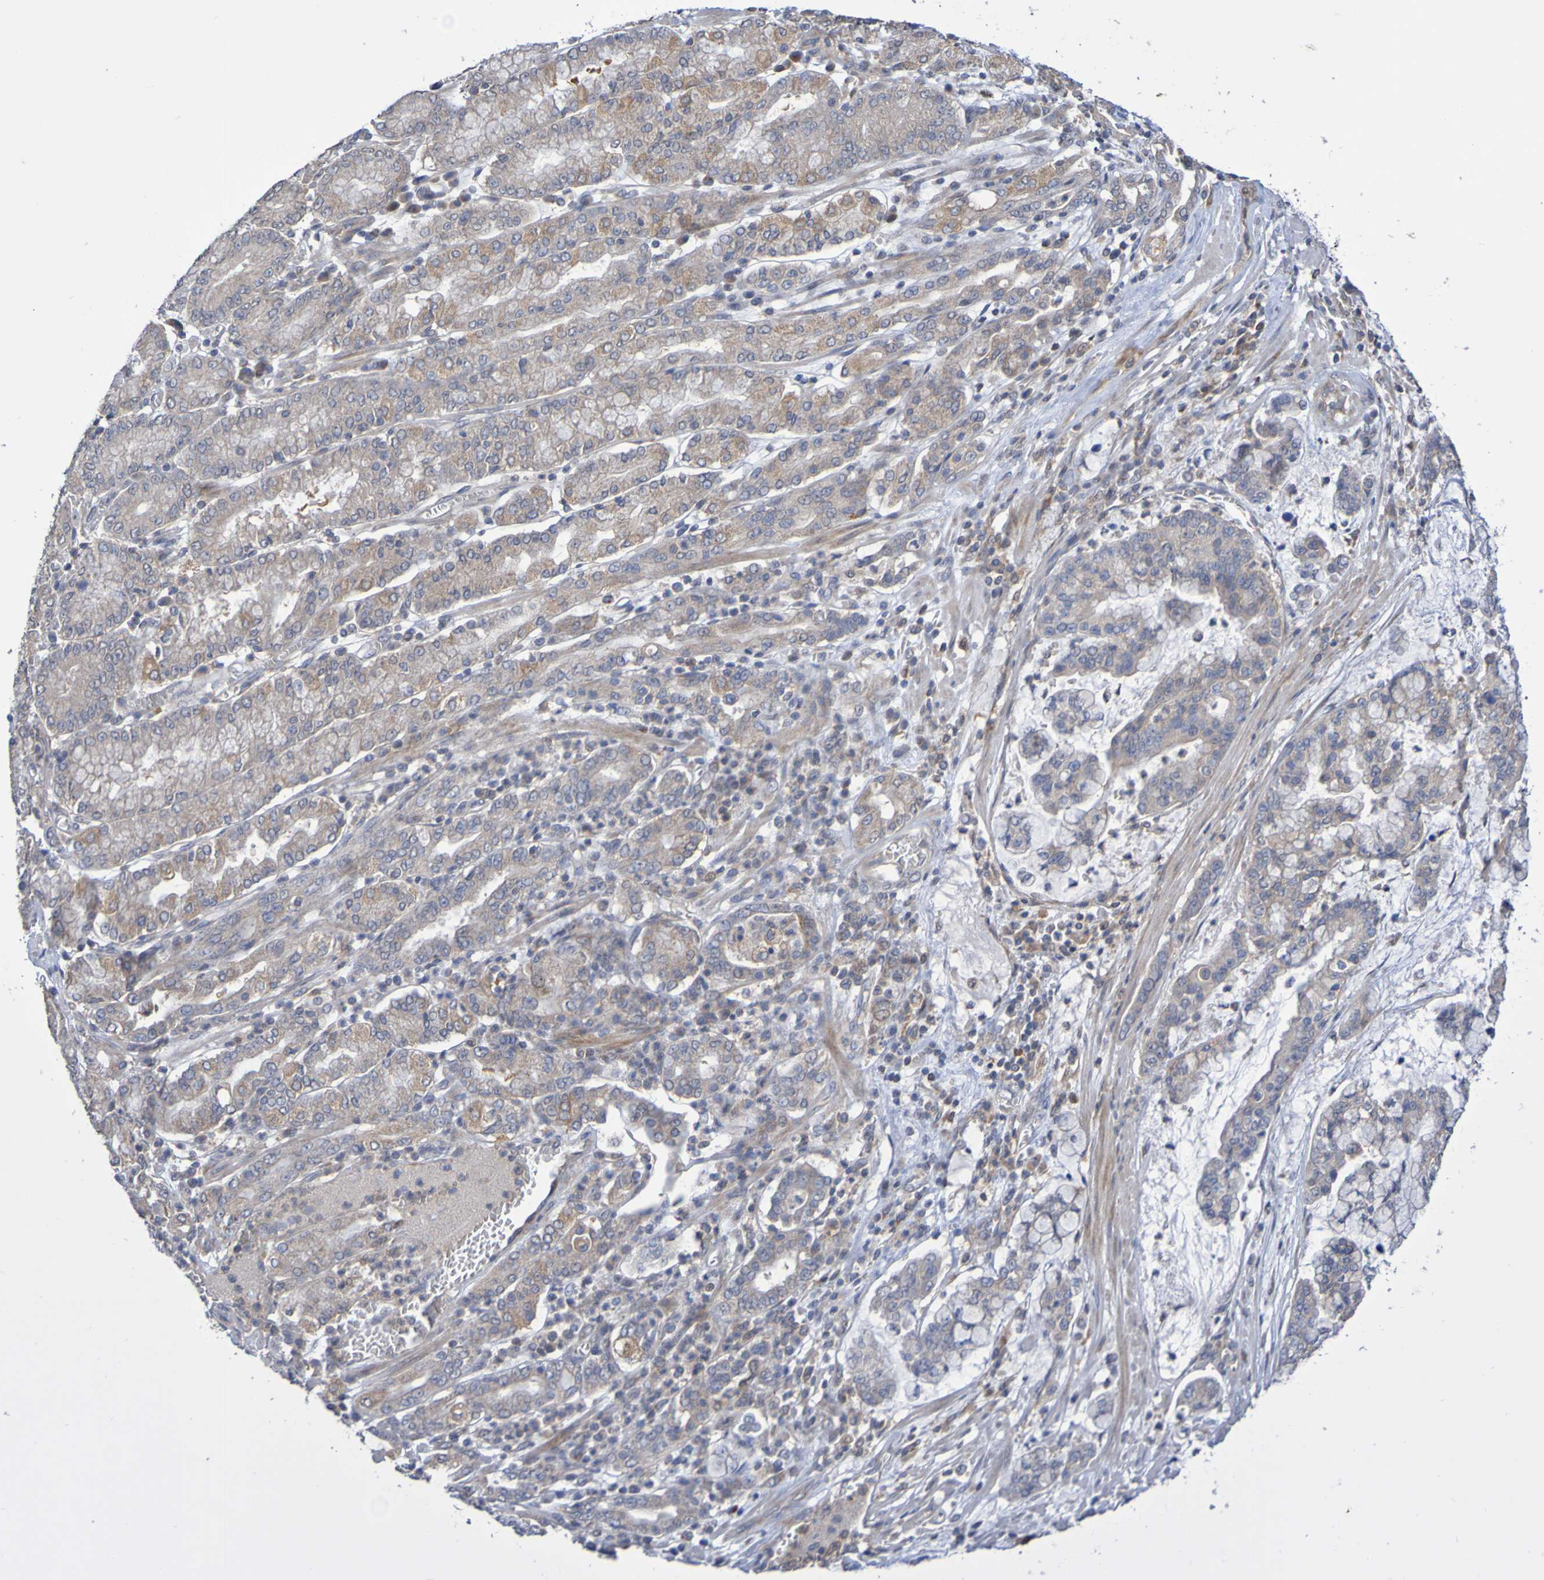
{"staining": {"intensity": "moderate", "quantity": "<25%", "location": "cytoplasmic/membranous"}, "tissue": "stomach cancer", "cell_type": "Tumor cells", "image_type": "cancer", "snomed": [{"axis": "morphology", "description": "Normal tissue, NOS"}, {"axis": "morphology", "description": "Adenocarcinoma, NOS"}, {"axis": "topography", "description": "Stomach, upper"}, {"axis": "topography", "description": "Stomach"}], "caption": "Immunohistochemistry (IHC) micrograph of neoplastic tissue: human stomach adenocarcinoma stained using immunohistochemistry (IHC) shows low levels of moderate protein expression localized specifically in the cytoplasmic/membranous of tumor cells, appearing as a cytoplasmic/membranous brown color.", "gene": "C3orf18", "patient": {"sex": "male", "age": 76}}